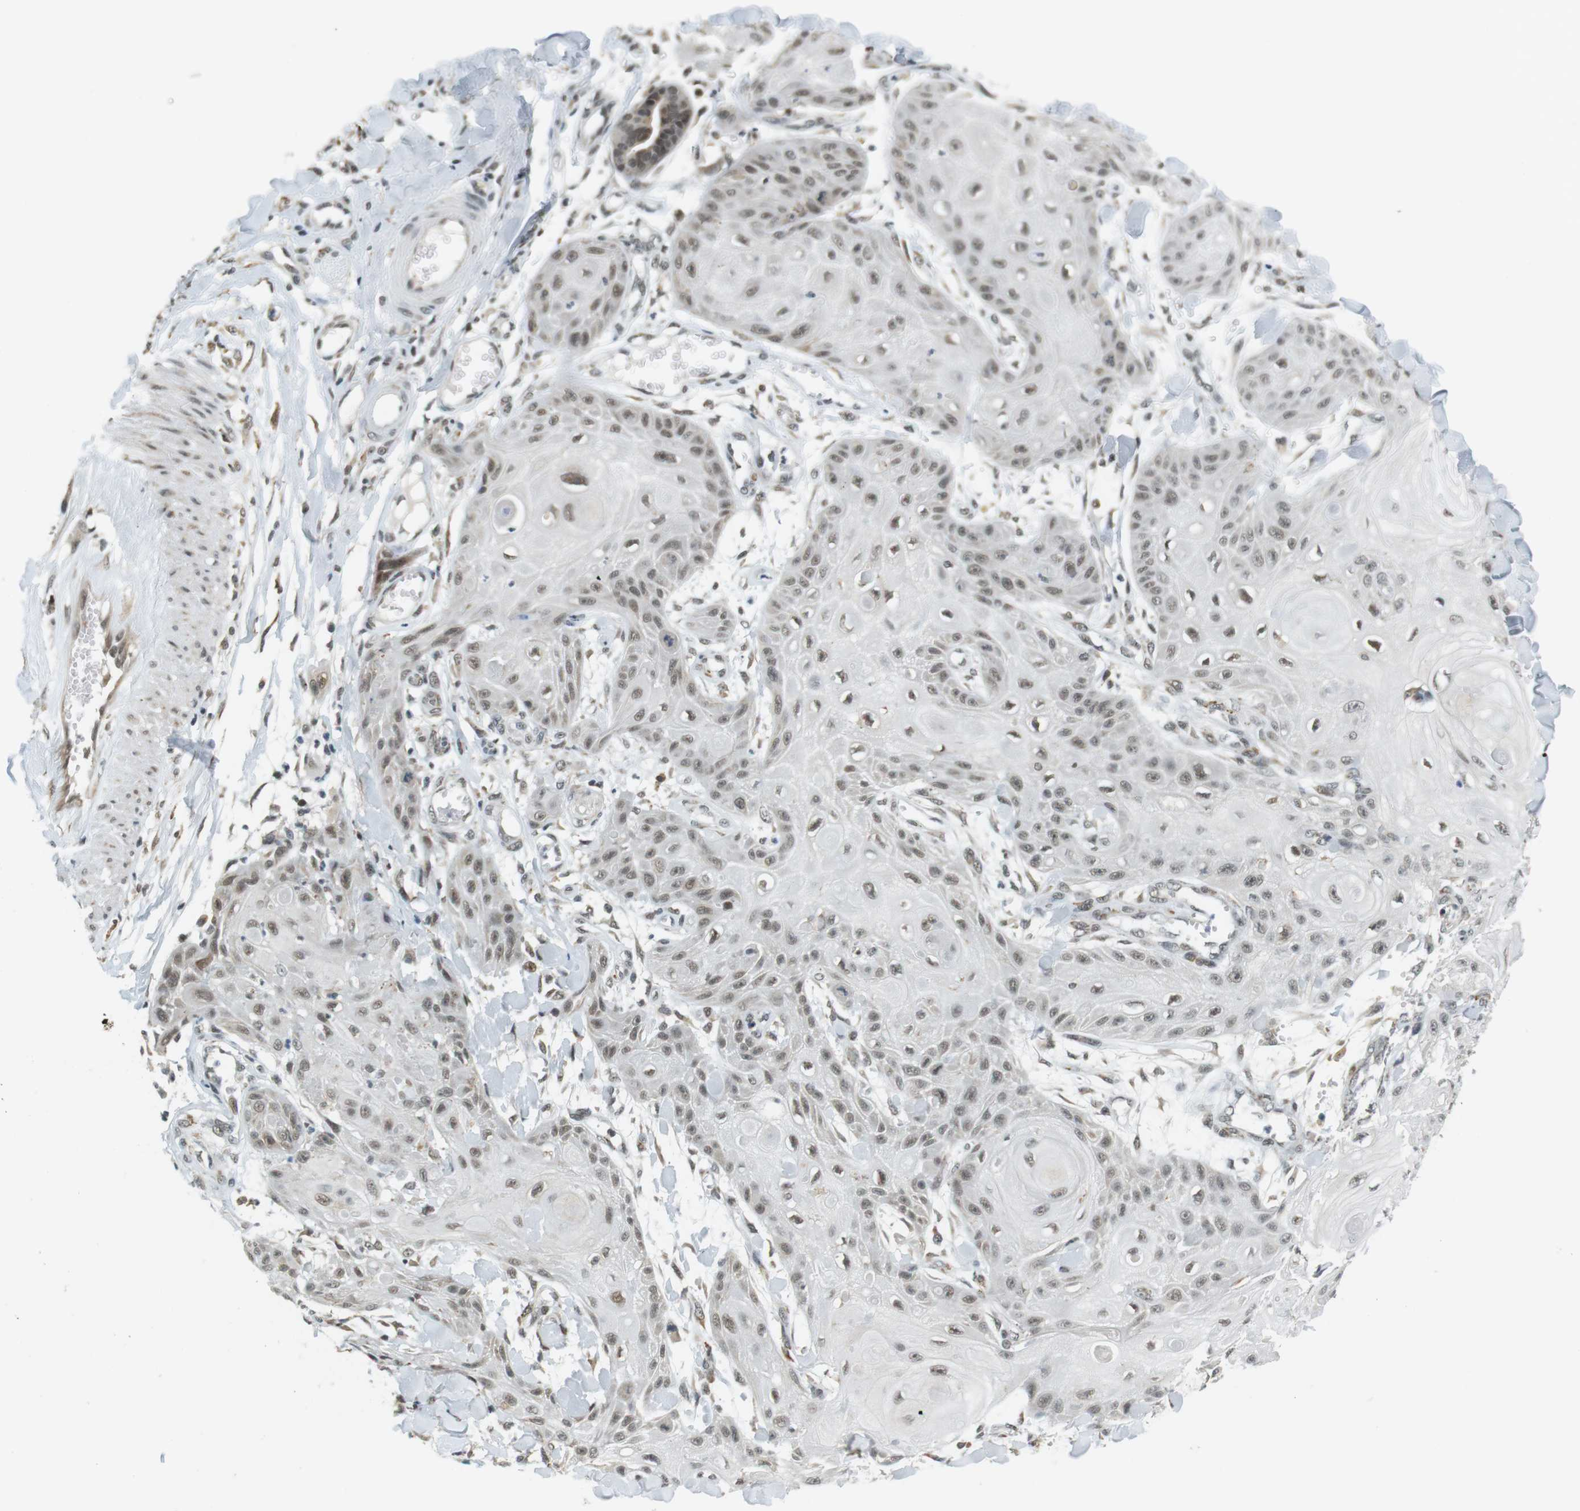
{"staining": {"intensity": "weak", "quantity": ">75%", "location": "nuclear"}, "tissue": "skin cancer", "cell_type": "Tumor cells", "image_type": "cancer", "snomed": [{"axis": "morphology", "description": "Squamous cell carcinoma, NOS"}, {"axis": "topography", "description": "Skin"}], "caption": "Immunohistochemical staining of human skin squamous cell carcinoma displays weak nuclear protein staining in about >75% of tumor cells.", "gene": "RNF38", "patient": {"sex": "male", "age": 74}}